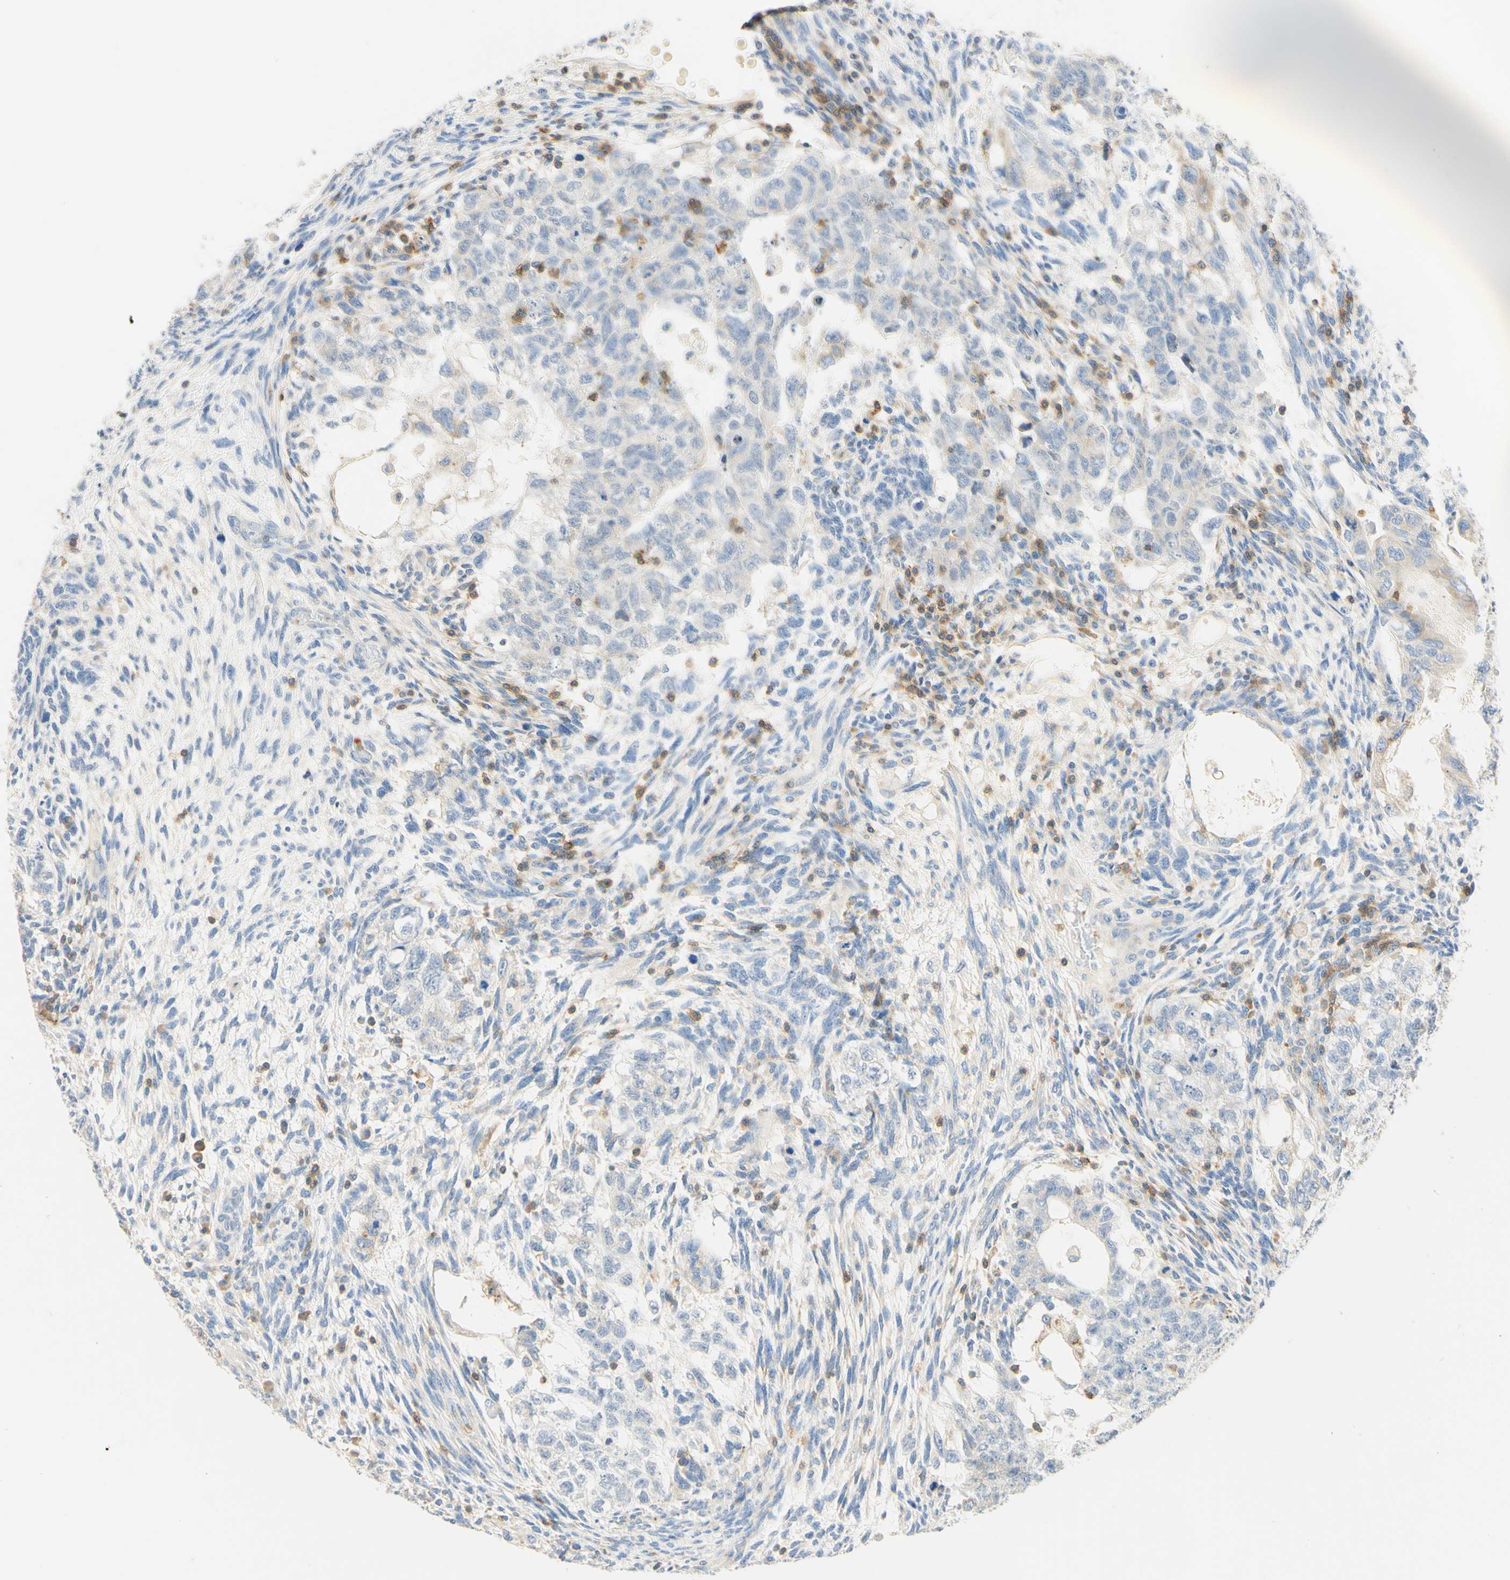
{"staining": {"intensity": "negative", "quantity": "none", "location": "none"}, "tissue": "testis cancer", "cell_type": "Tumor cells", "image_type": "cancer", "snomed": [{"axis": "morphology", "description": "Normal tissue, NOS"}, {"axis": "morphology", "description": "Carcinoma, Embryonal, NOS"}, {"axis": "topography", "description": "Testis"}], "caption": "Protein analysis of embryonal carcinoma (testis) exhibits no significant expression in tumor cells. (DAB (3,3'-diaminobenzidine) immunohistochemistry visualized using brightfield microscopy, high magnification).", "gene": "LAT", "patient": {"sex": "male", "age": 36}}